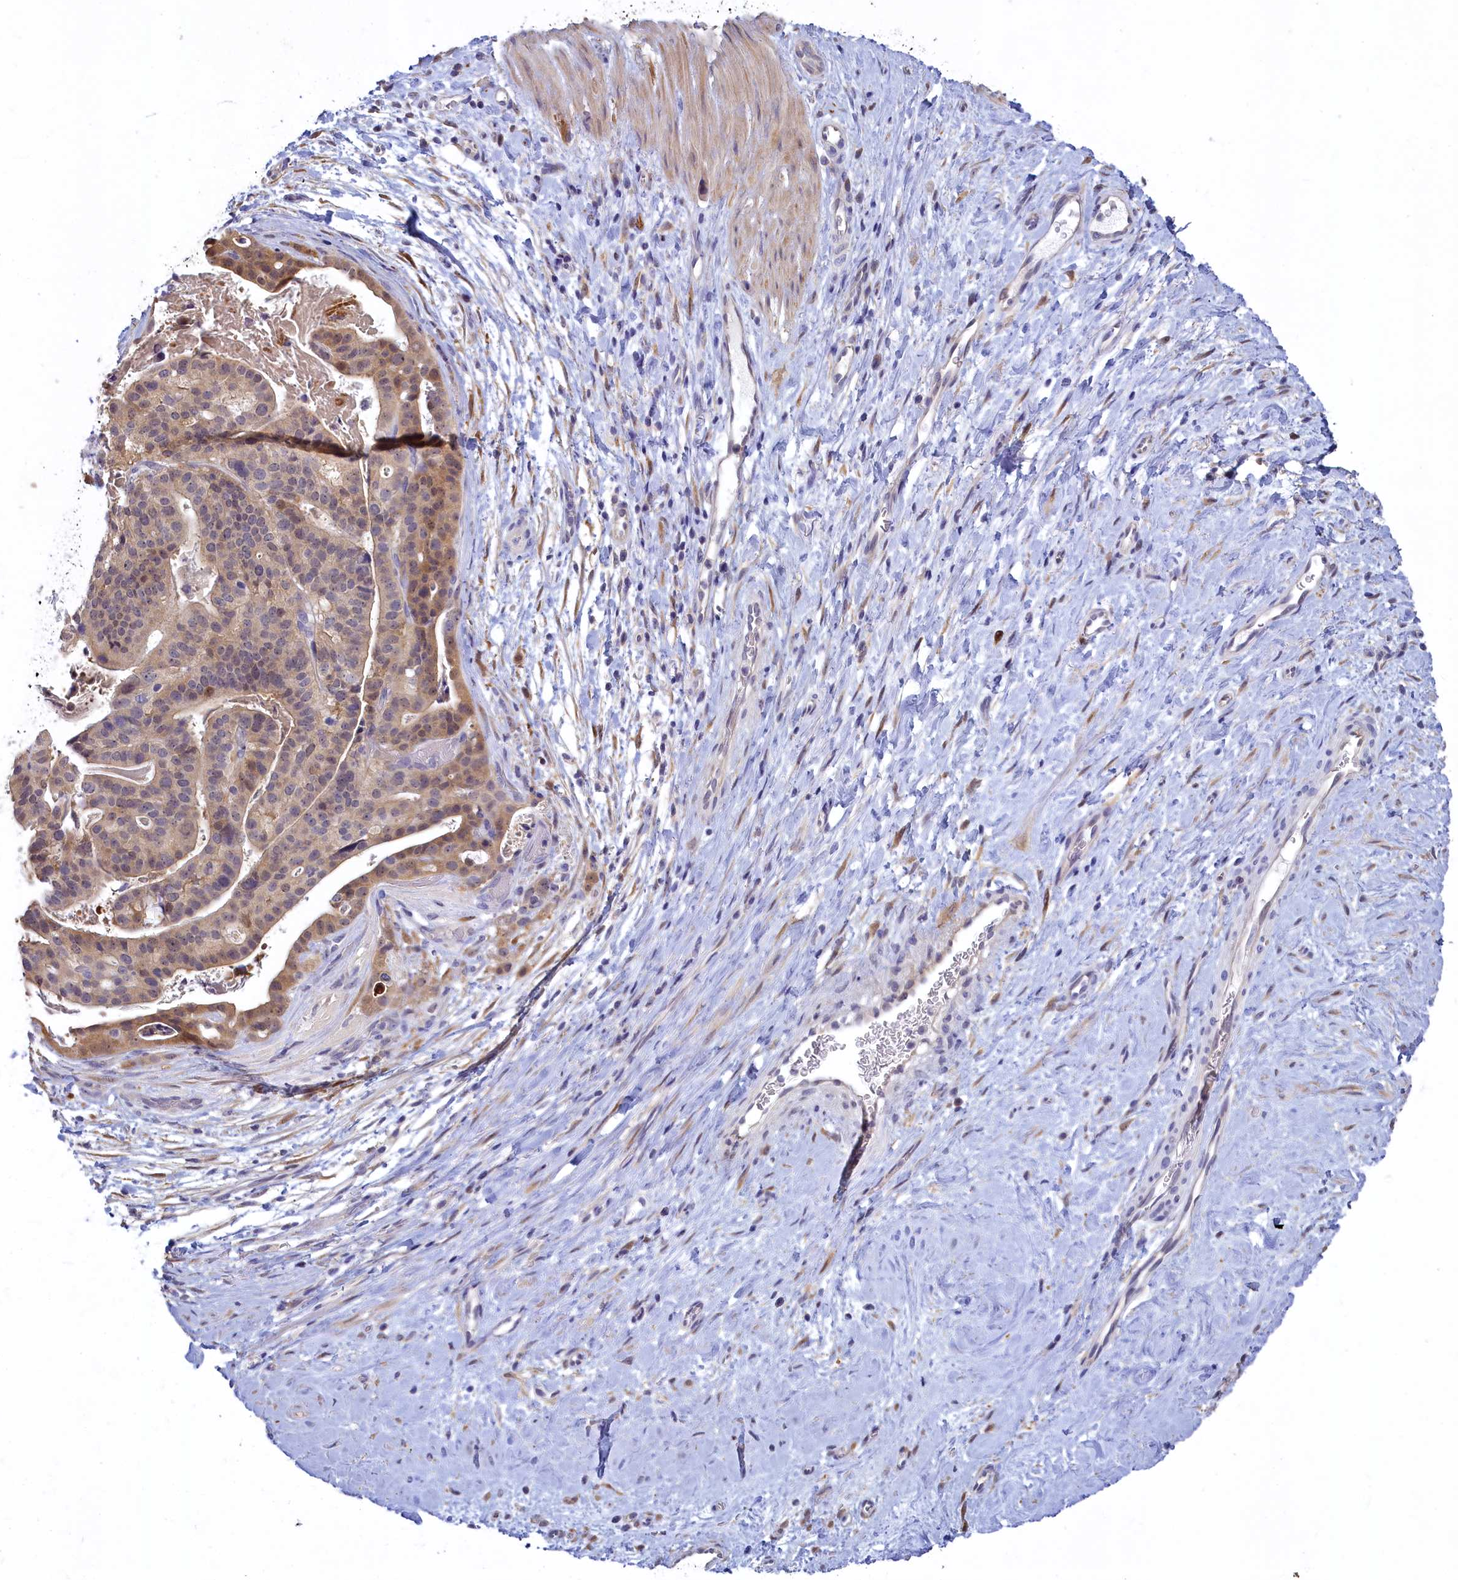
{"staining": {"intensity": "moderate", "quantity": ">75%", "location": "cytoplasmic/membranous,nuclear"}, "tissue": "stomach cancer", "cell_type": "Tumor cells", "image_type": "cancer", "snomed": [{"axis": "morphology", "description": "Adenocarcinoma, NOS"}, {"axis": "topography", "description": "Stomach"}], "caption": "Immunohistochemical staining of stomach adenocarcinoma reveals medium levels of moderate cytoplasmic/membranous and nuclear staining in about >75% of tumor cells. Immunohistochemistry stains the protein in brown and the nuclei are stained blue.", "gene": "UCHL3", "patient": {"sex": "male", "age": 48}}